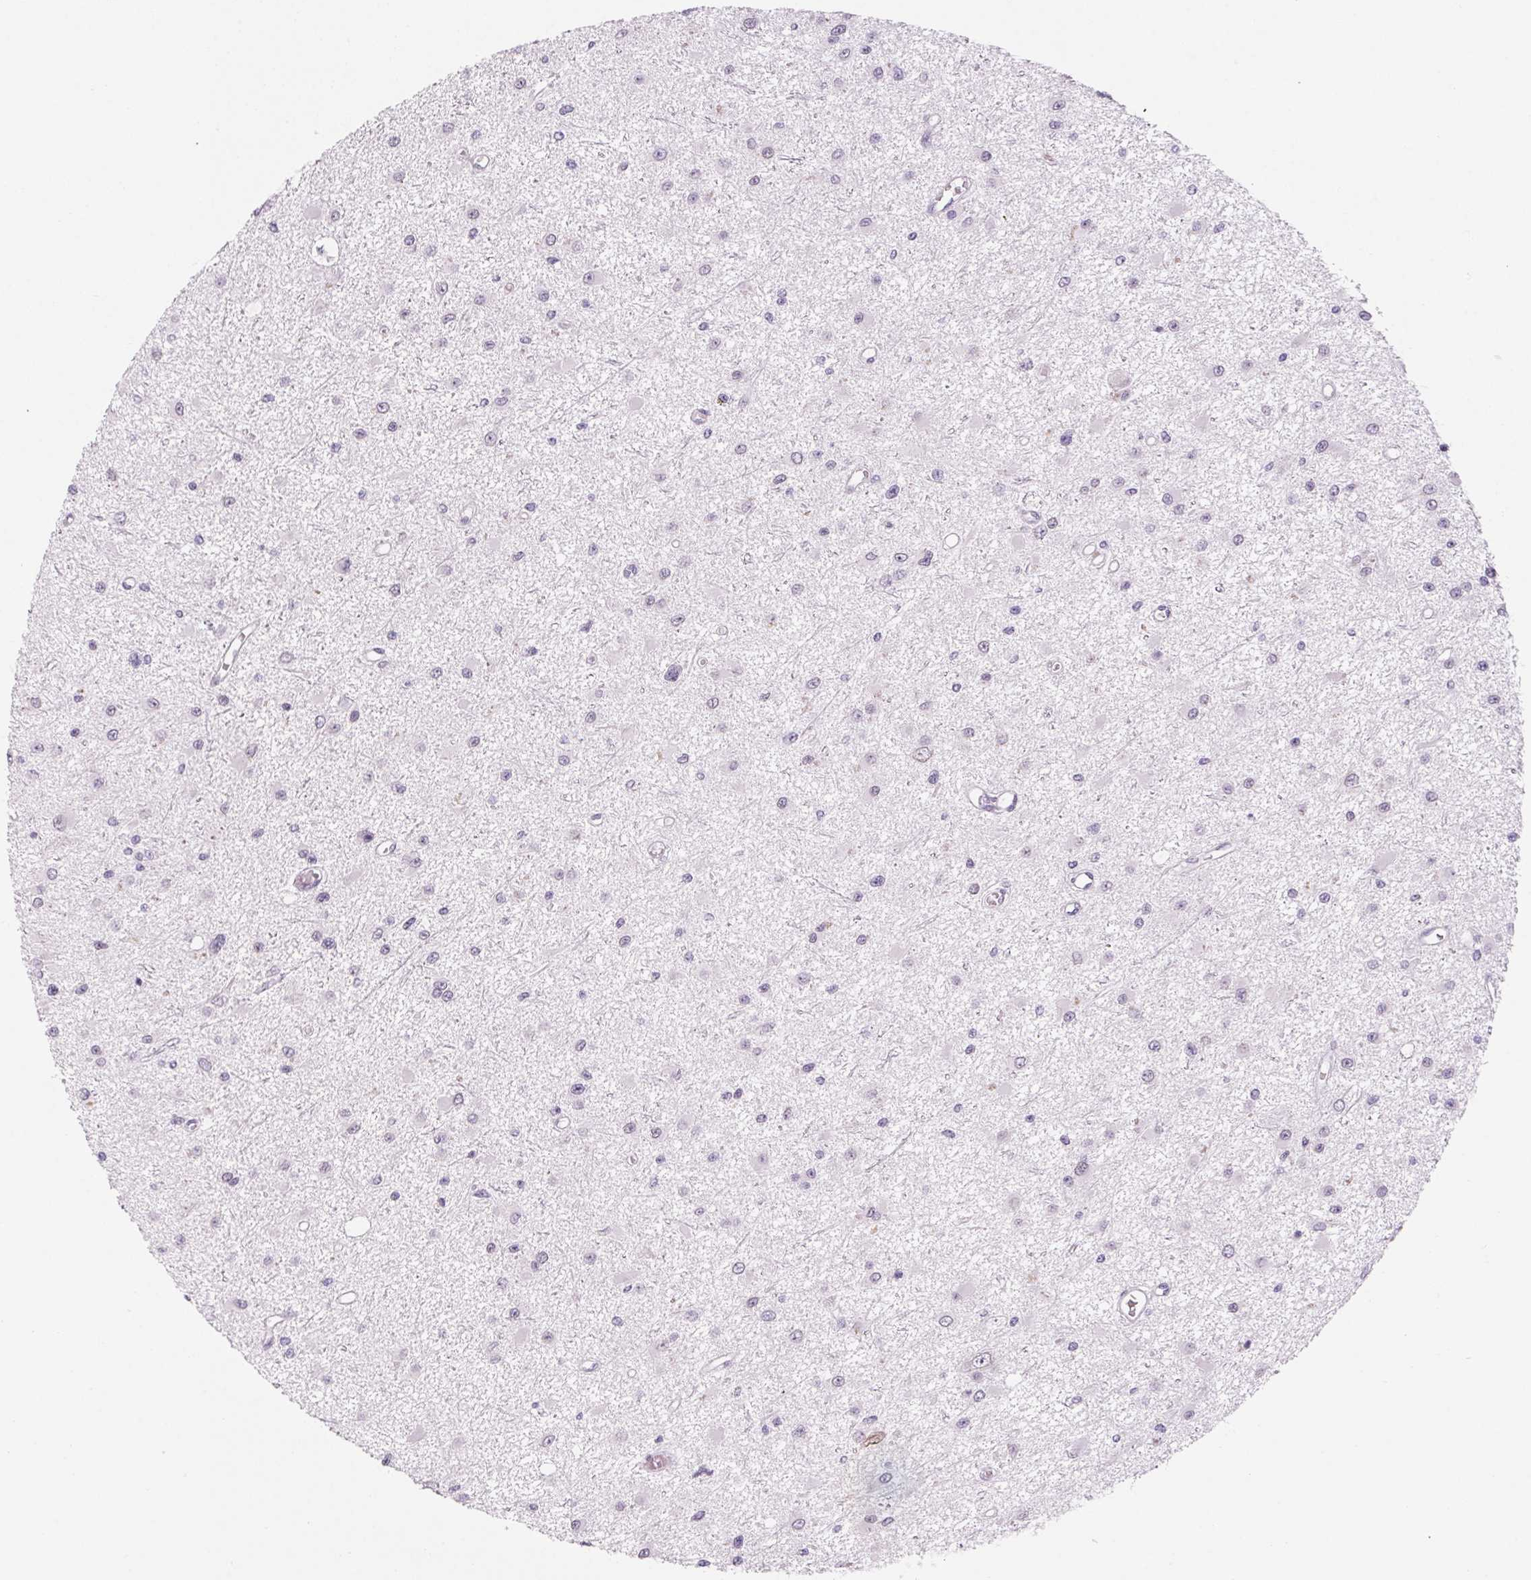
{"staining": {"intensity": "negative", "quantity": "none", "location": "none"}, "tissue": "glioma", "cell_type": "Tumor cells", "image_type": "cancer", "snomed": [{"axis": "morphology", "description": "Glioma, malignant, High grade"}, {"axis": "topography", "description": "Brain"}], "caption": "Photomicrograph shows no significant protein expression in tumor cells of malignant glioma (high-grade). (DAB immunohistochemistry visualized using brightfield microscopy, high magnification).", "gene": "KCNQ2", "patient": {"sex": "male", "age": 54}}